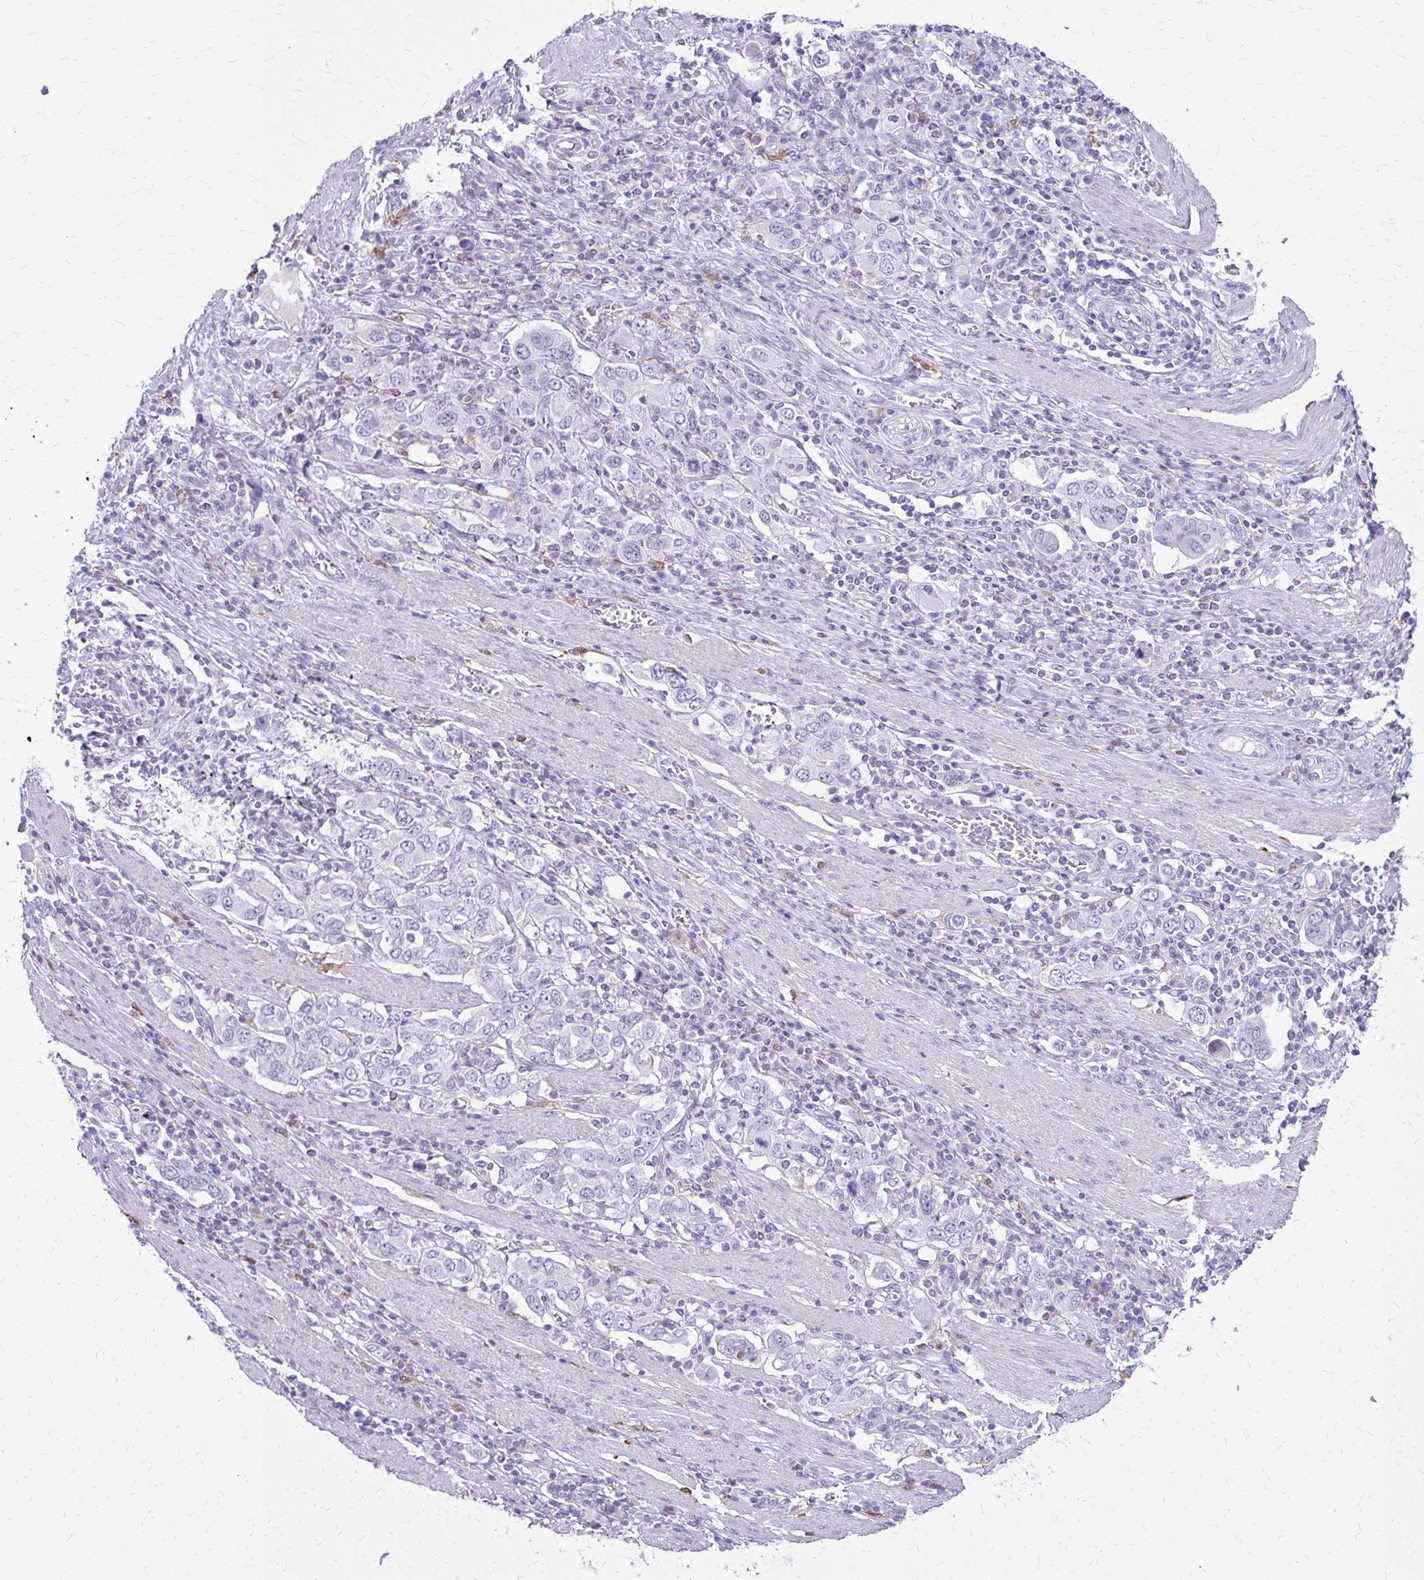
{"staining": {"intensity": "negative", "quantity": "none", "location": "none"}, "tissue": "stomach cancer", "cell_type": "Tumor cells", "image_type": "cancer", "snomed": [{"axis": "morphology", "description": "Adenocarcinoma, NOS"}, {"axis": "topography", "description": "Stomach, upper"}, {"axis": "topography", "description": "Stomach"}], "caption": "Tumor cells show no significant staining in stomach cancer.", "gene": "SIGLEC11", "patient": {"sex": "male", "age": 62}}